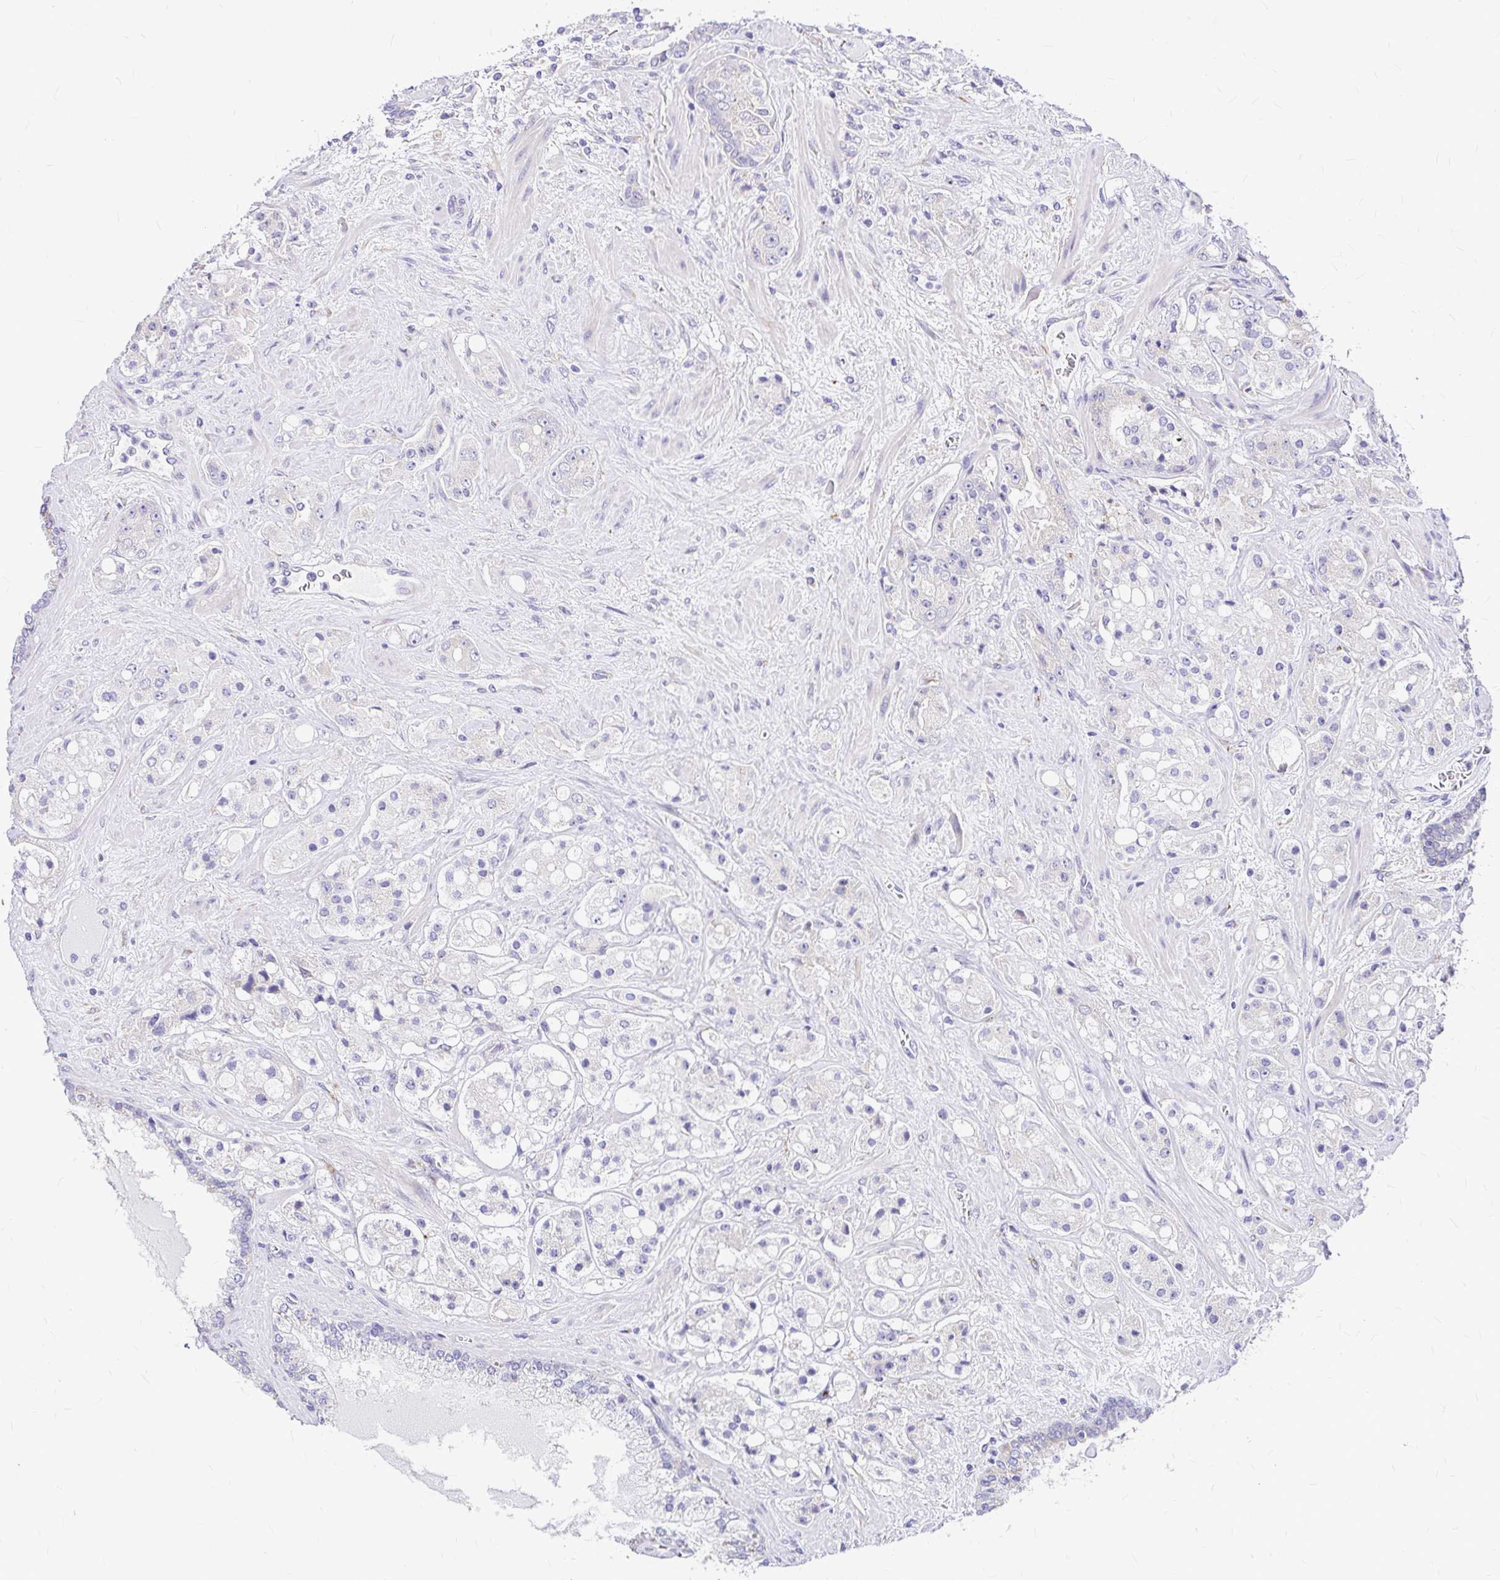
{"staining": {"intensity": "negative", "quantity": "none", "location": "none"}, "tissue": "prostate cancer", "cell_type": "Tumor cells", "image_type": "cancer", "snomed": [{"axis": "morphology", "description": "Adenocarcinoma, High grade"}, {"axis": "topography", "description": "Prostate"}], "caption": "Tumor cells are negative for protein expression in human prostate adenocarcinoma (high-grade).", "gene": "GABBR2", "patient": {"sex": "male", "age": 67}}